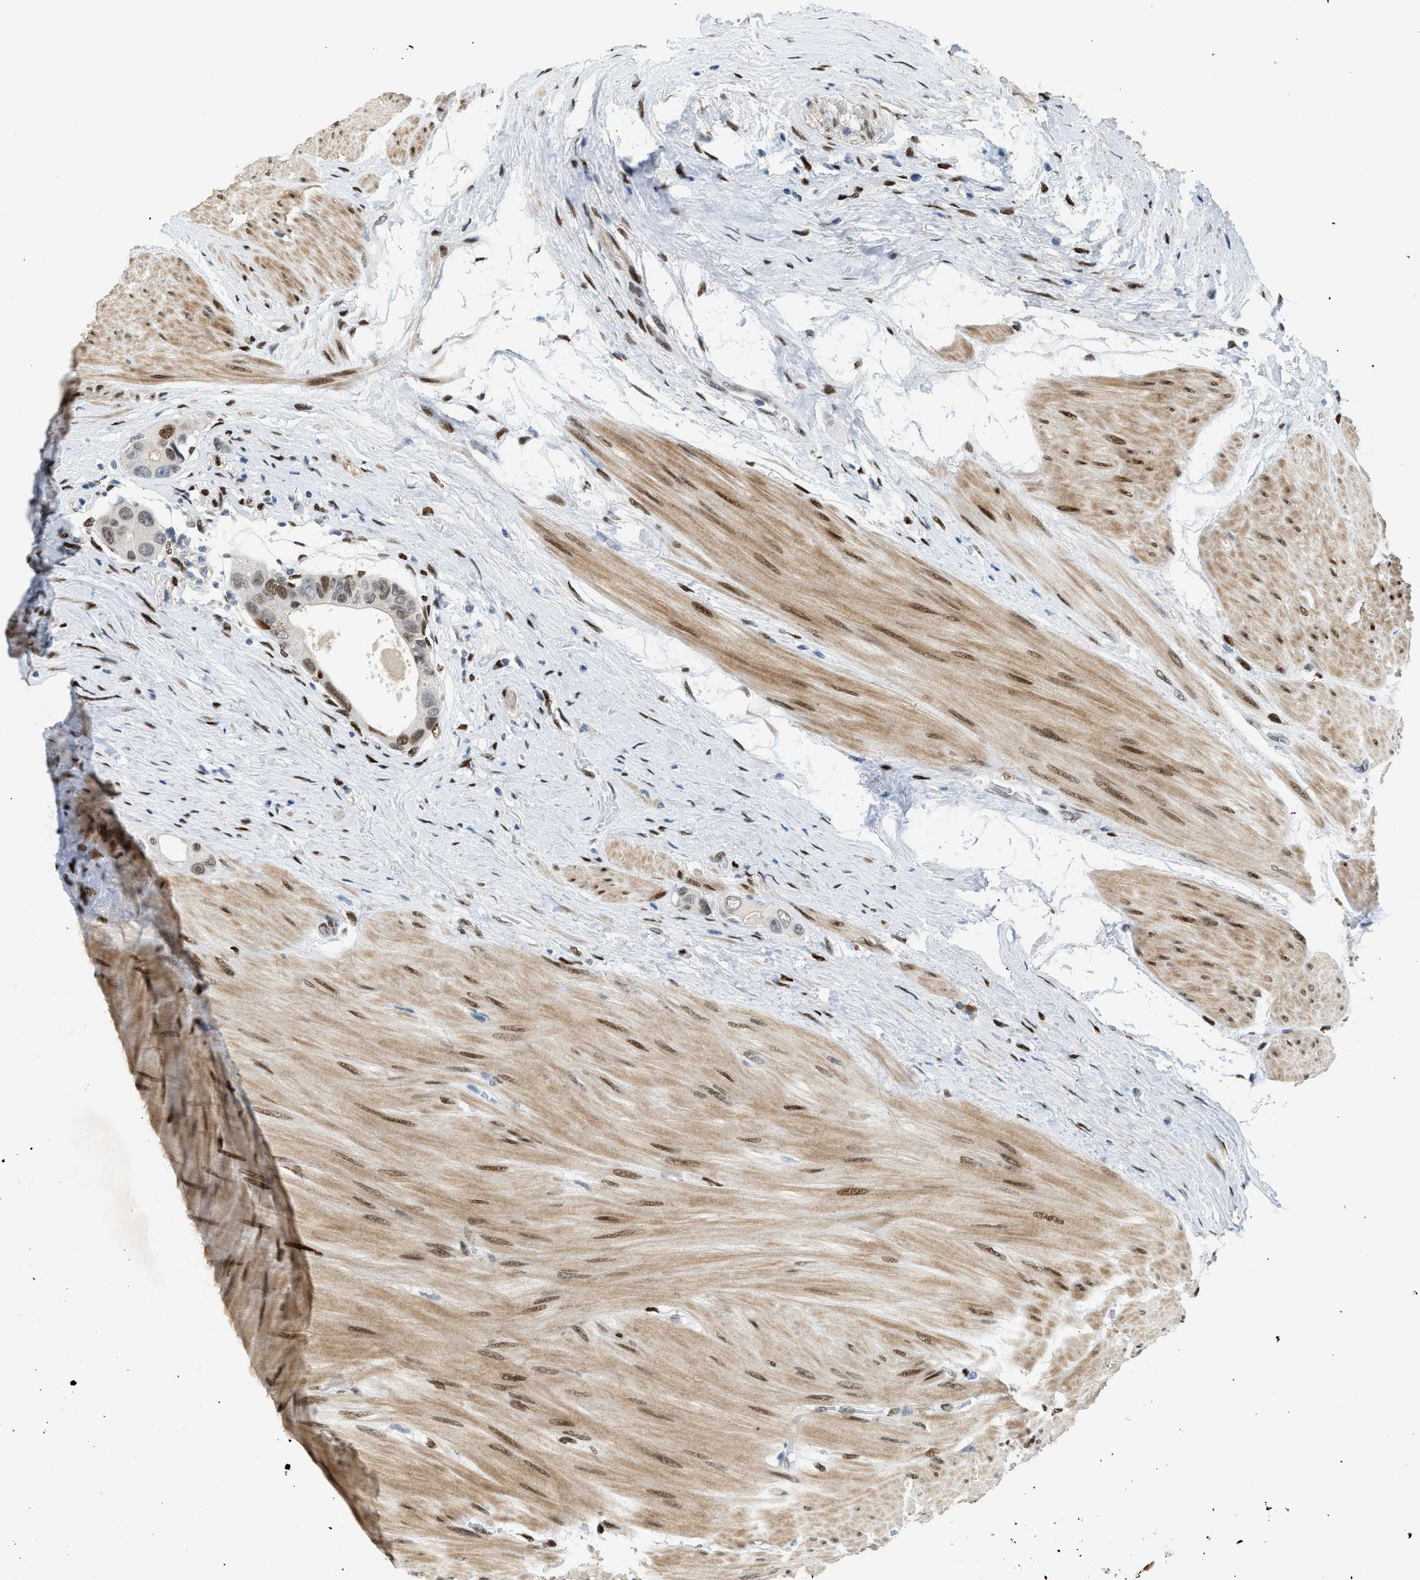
{"staining": {"intensity": "moderate", "quantity": ">75%", "location": "nuclear"}, "tissue": "colorectal cancer", "cell_type": "Tumor cells", "image_type": "cancer", "snomed": [{"axis": "morphology", "description": "Adenocarcinoma, NOS"}, {"axis": "topography", "description": "Rectum"}], "caption": "Colorectal cancer stained with a protein marker exhibits moderate staining in tumor cells.", "gene": "ZBTB20", "patient": {"sex": "male", "age": 51}}